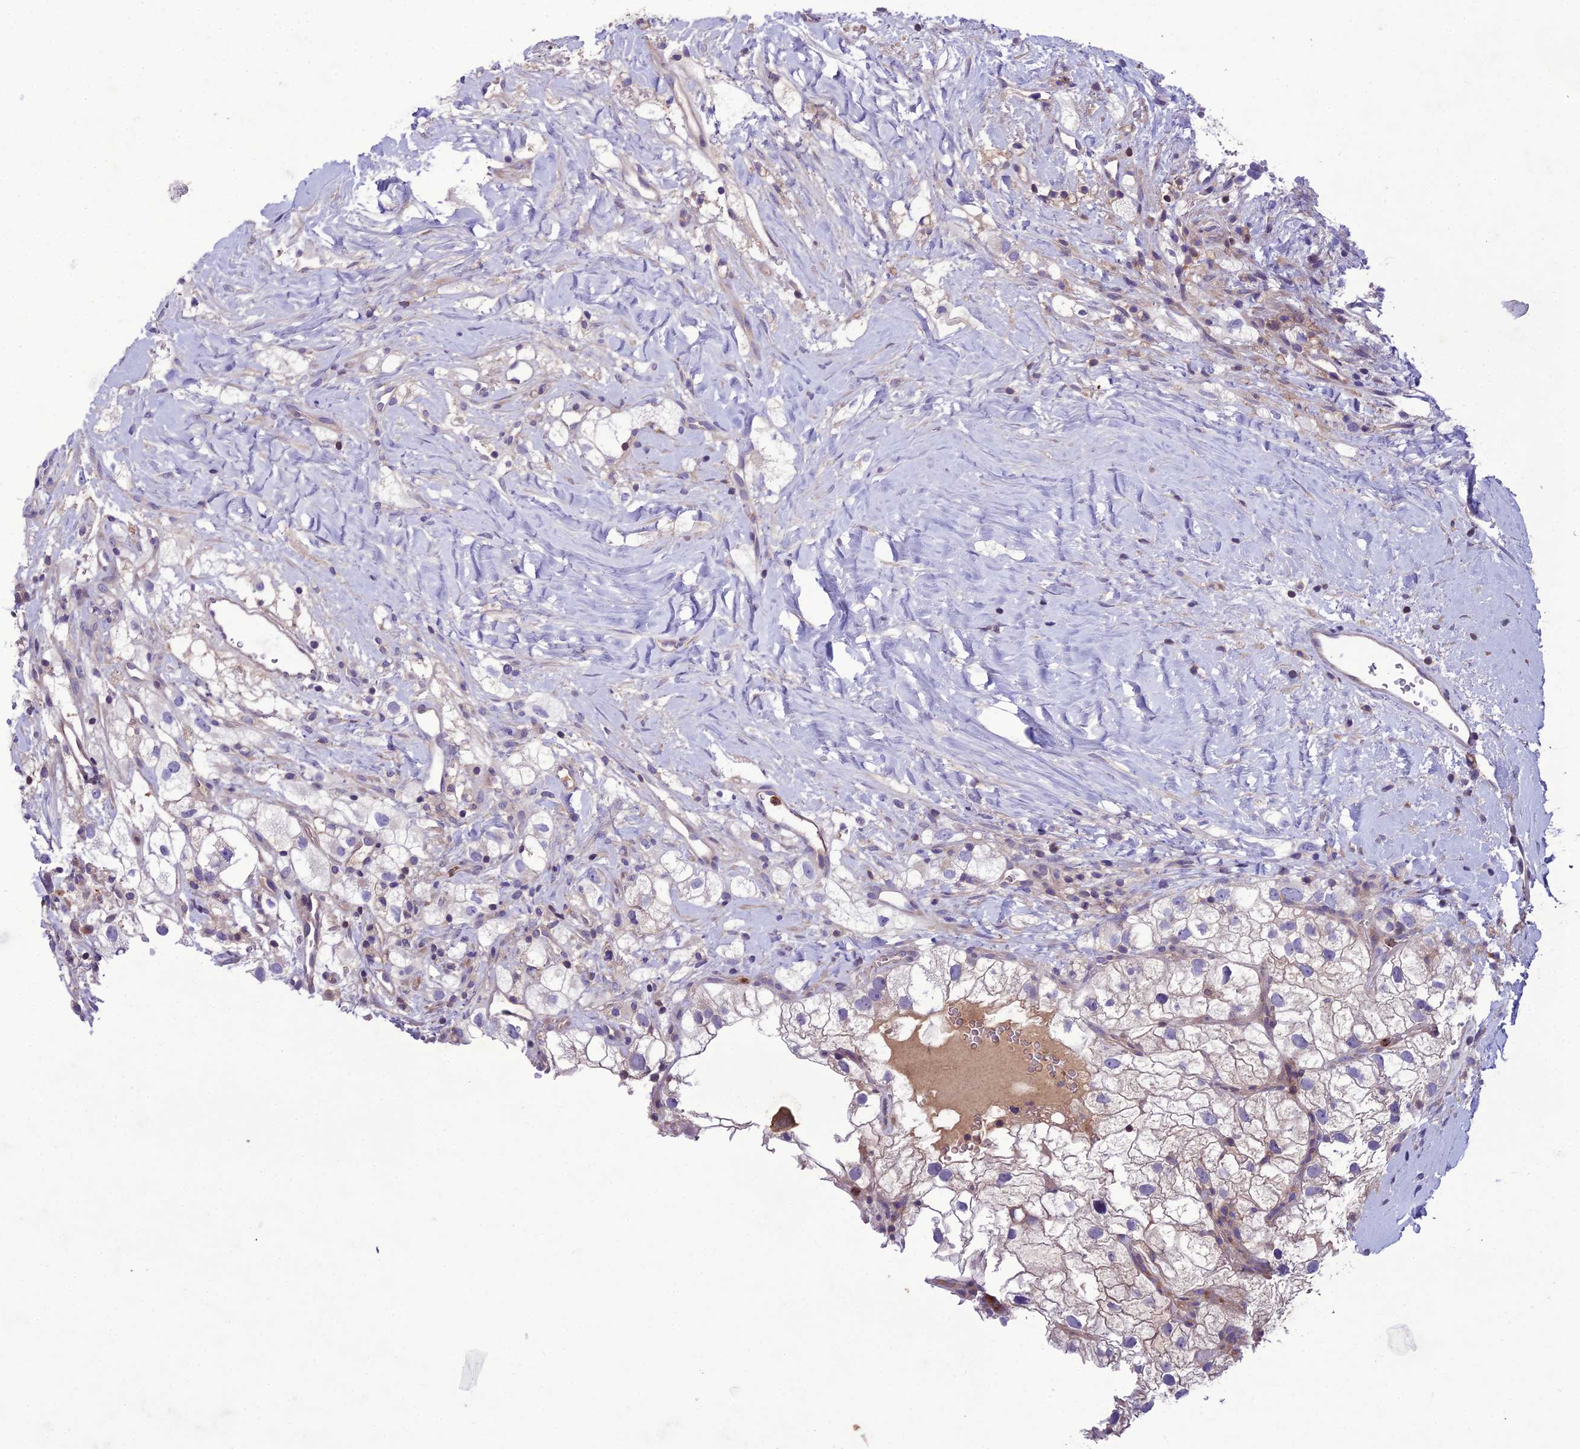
{"staining": {"intensity": "negative", "quantity": "none", "location": "none"}, "tissue": "renal cancer", "cell_type": "Tumor cells", "image_type": "cancer", "snomed": [{"axis": "morphology", "description": "Adenocarcinoma, NOS"}, {"axis": "topography", "description": "Kidney"}], "caption": "Photomicrograph shows no significant protein positivity in tumor cells of renal cancer (adenocarcinoma).", "gene": "GDF6", "patient": {"sex": "male", "age": 59}}